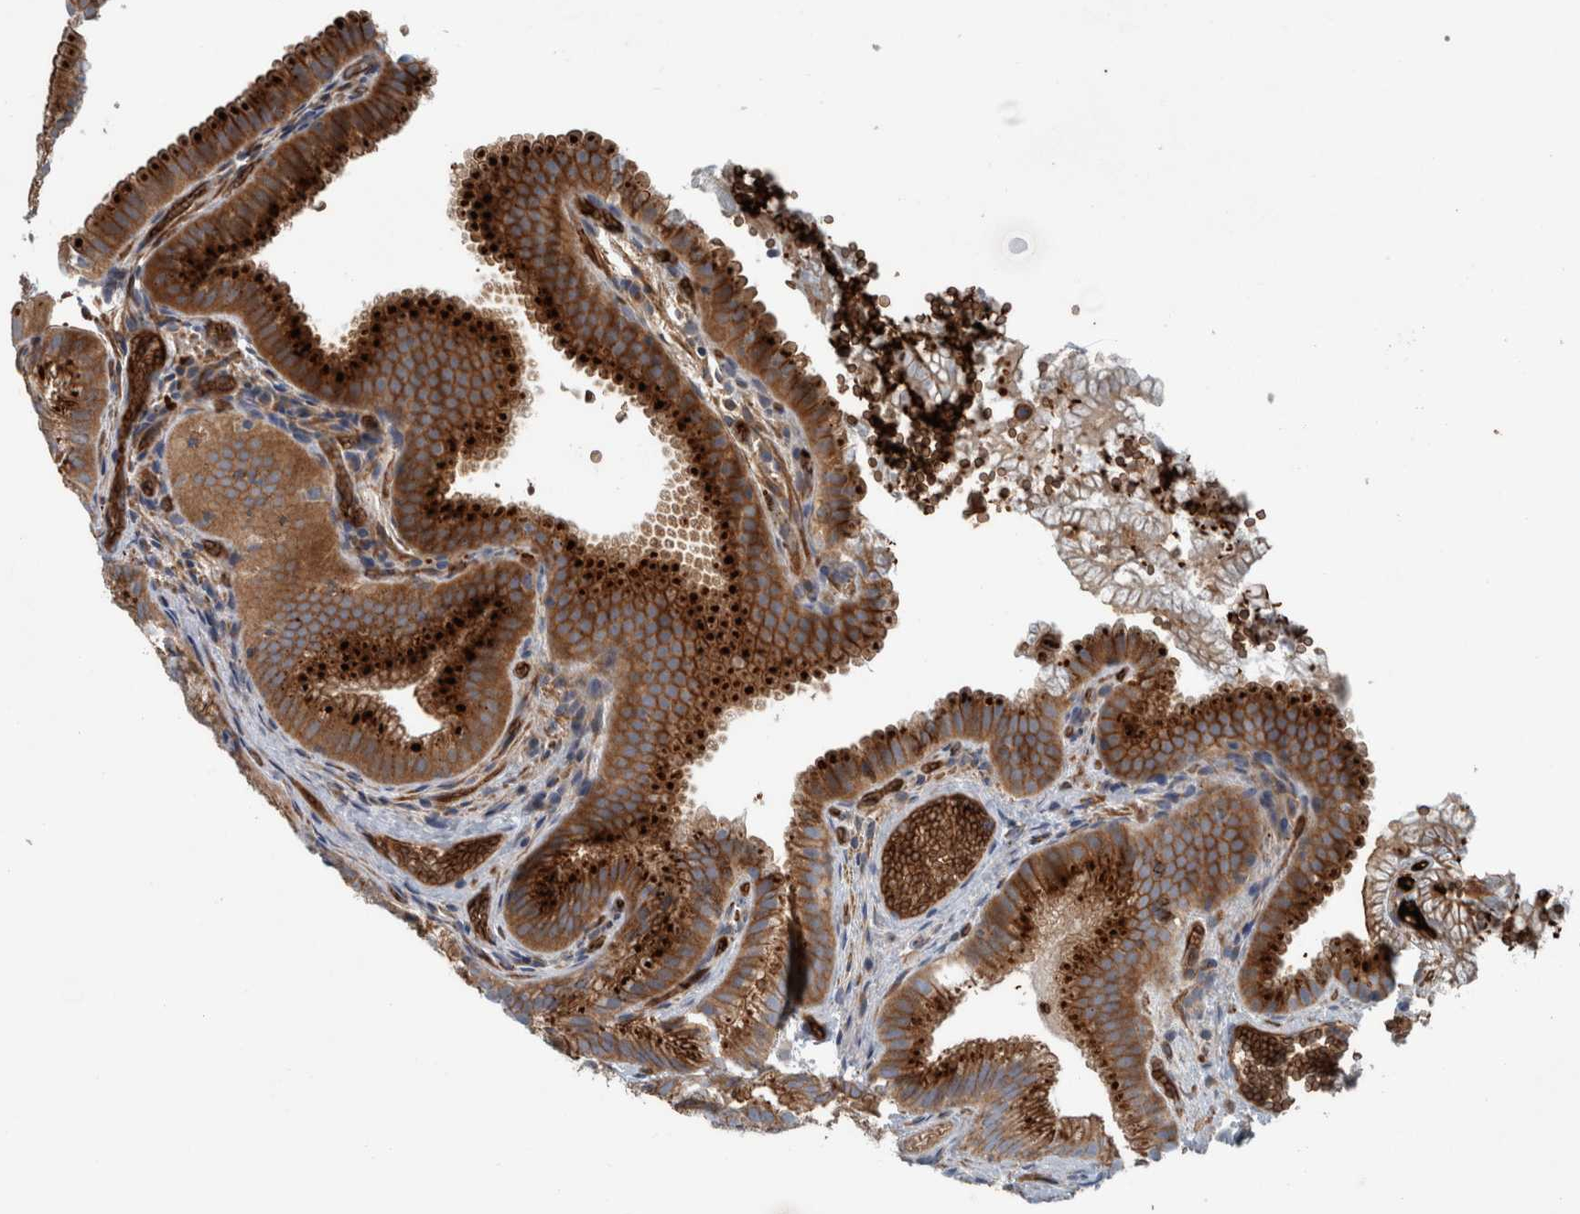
{"staining": {"intensity": "strong", "quantity": ">75%", "location": "cytoplasmic/membranous"}, "tissue": "gallbladder", "cell_type": "Glandular cells", "image_type": "normal", "snomed": [{"axis": "morphology", "description": "Normal tissue, NOS"}, {"axis": "topography", "description": "Gallbladder"}], "caption": "Immunohistochemical staining of normal gallbladder exhibits high levels of strong cytoplasmic/membranous staining in about >75% of glandular cells.", "gene": "GLT8D2", "patient": {"sex": "female", "age": 30}}